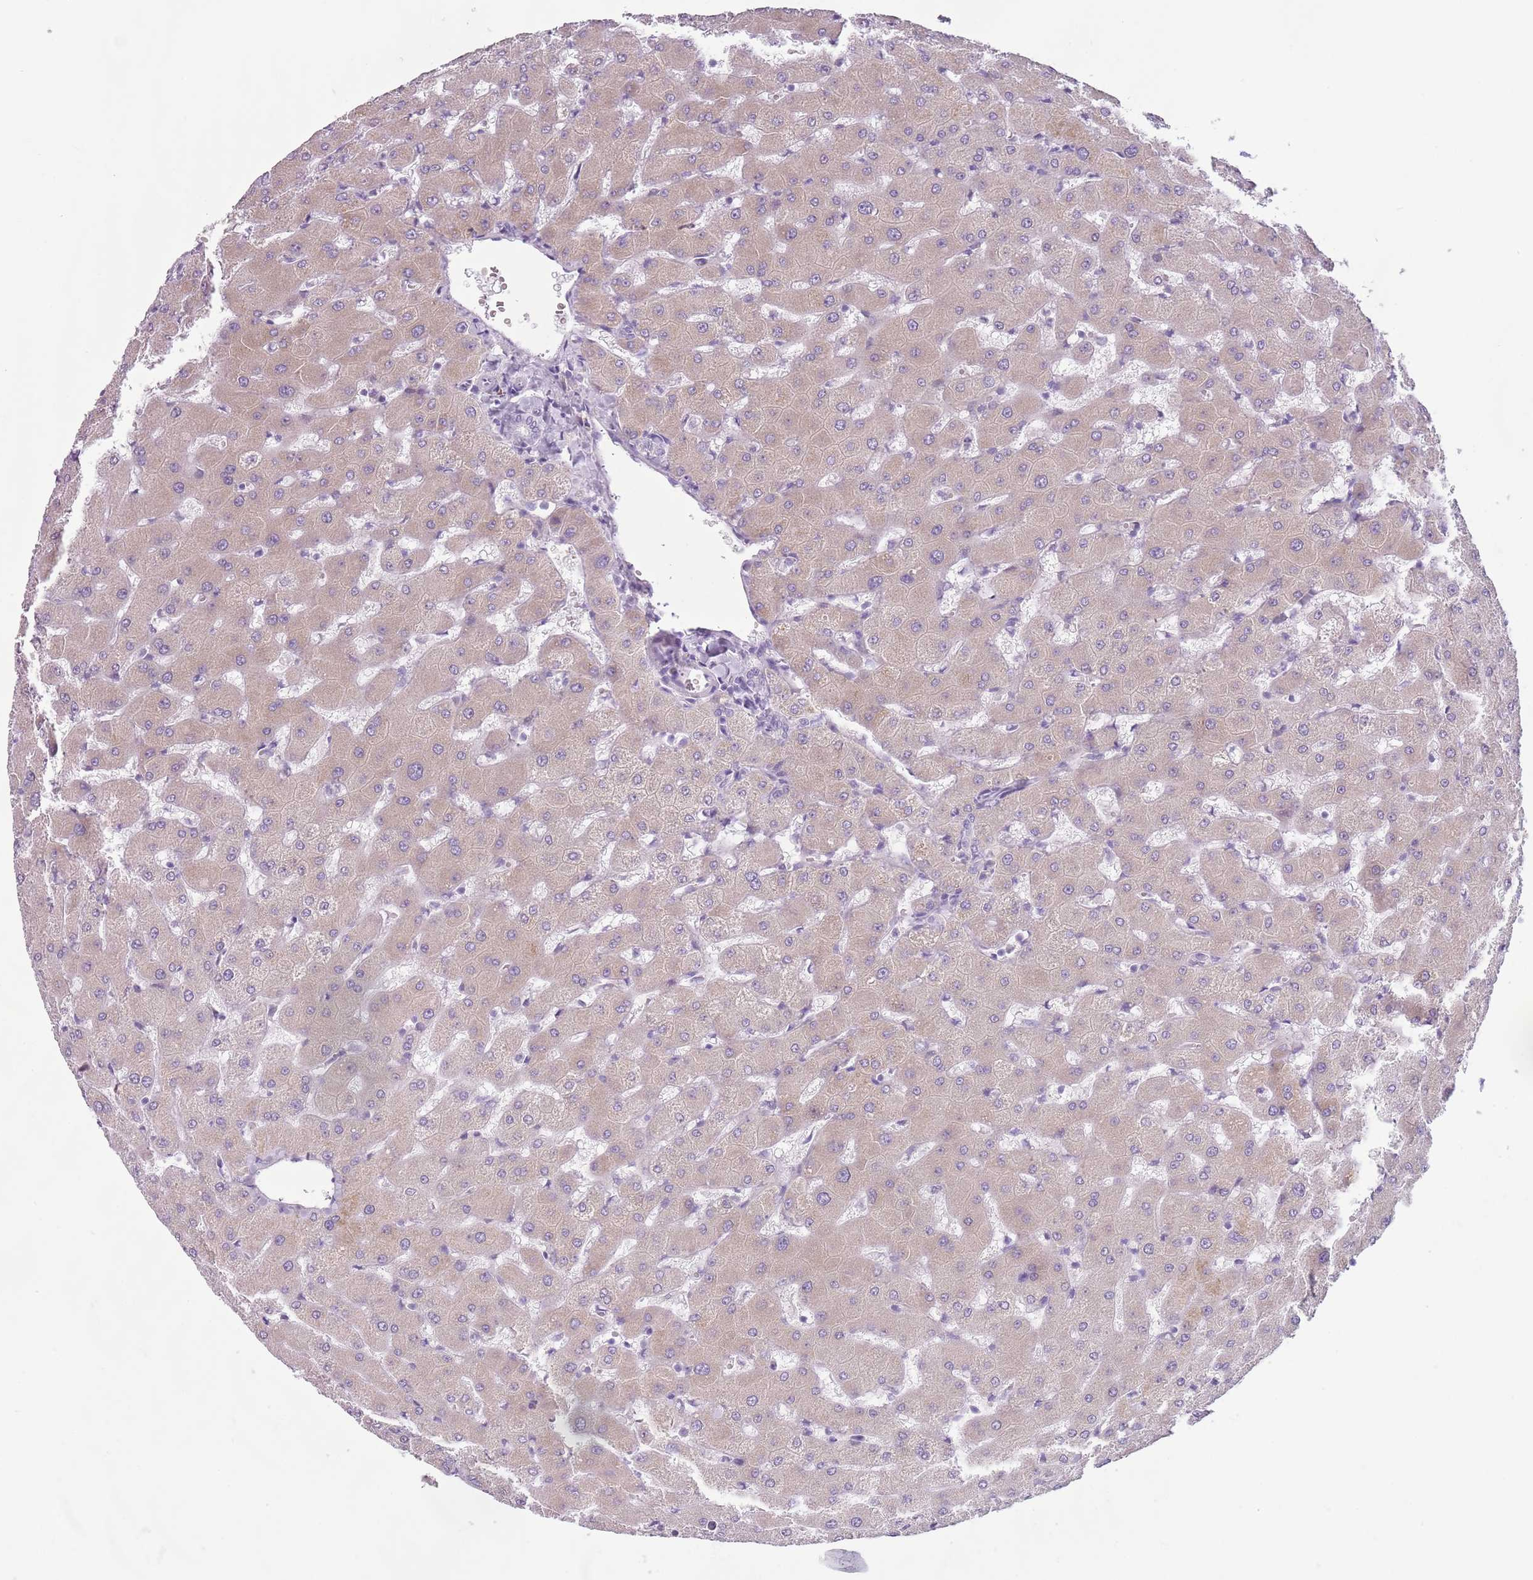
{"staining": {"intensity": "negative", "quantity": "none", "location": "none"}, "tissue": "liver", "cell_type": "Cholangiocytes", "image_type": "normal", "snomed": [{"axis": "morphology", "description": "Normal tissue, NOS"}, {"axis": "topography", "description": "Liver"}], "caption": "A high-resolution micrograph shows immunohistochemistry staining of unremarkable liver, which demonstrates no significant positivity in cholangiocytes. Nuclei are stained in blue.", "gene": "HYOU1", "patient": {"sex": "female", "age": 63}}